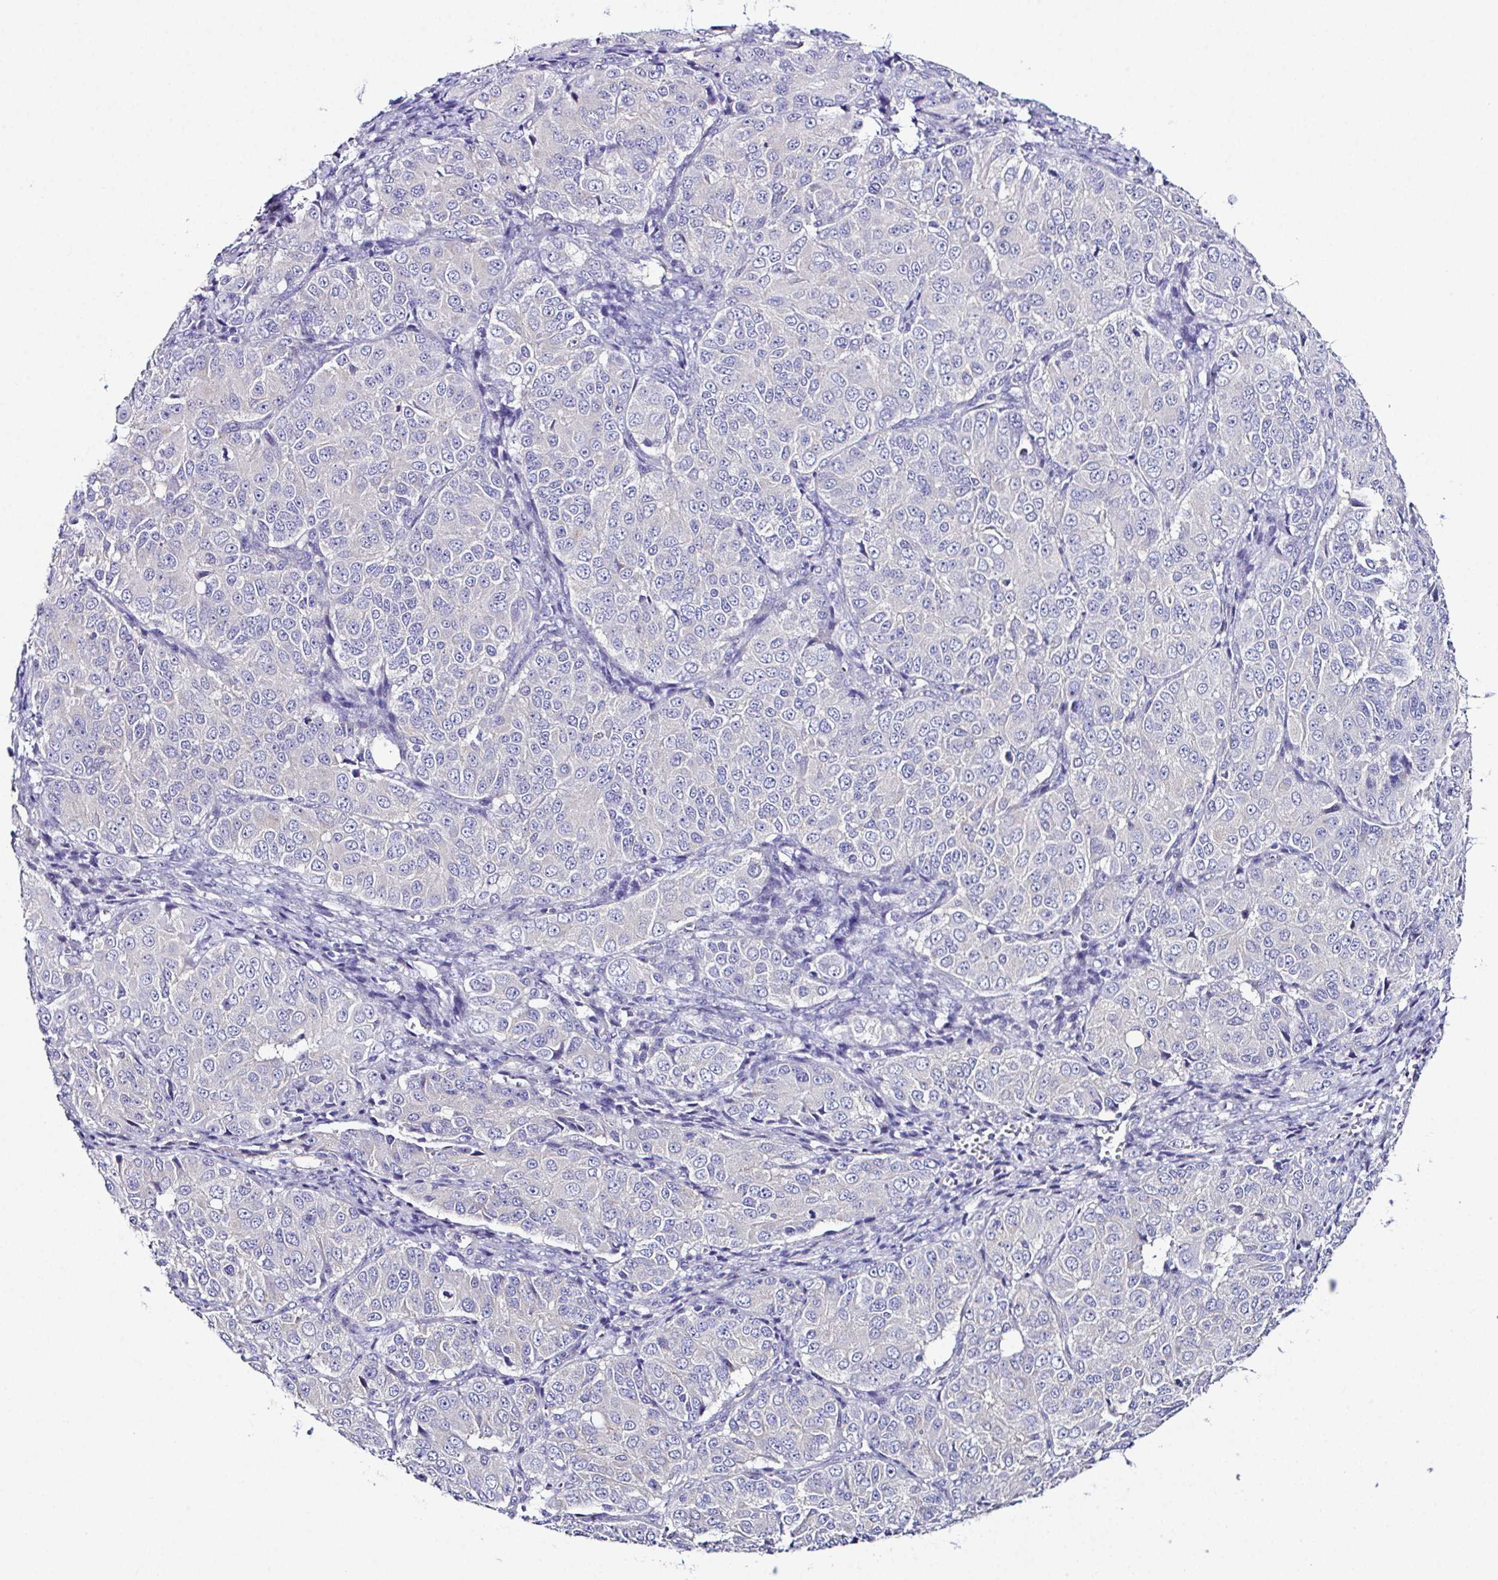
{"staining": {"intensity": "negative", "quantity": "none", "location": "none"}, "tissue": "ovarian cancer", "cell_type": "Tumor cells", "image_type": "cancer", "snomed": [{"axis": "morphology", "description": "Carcinoma, endometroid"}, {"axis": "topography", "description": "Ovary"}], "caption": "Tumor cells show no significant positivity in endometroid carcinoma (ovarian).", "gene": "OR4P4", "patient": {"sex": "female", "age": 51}}